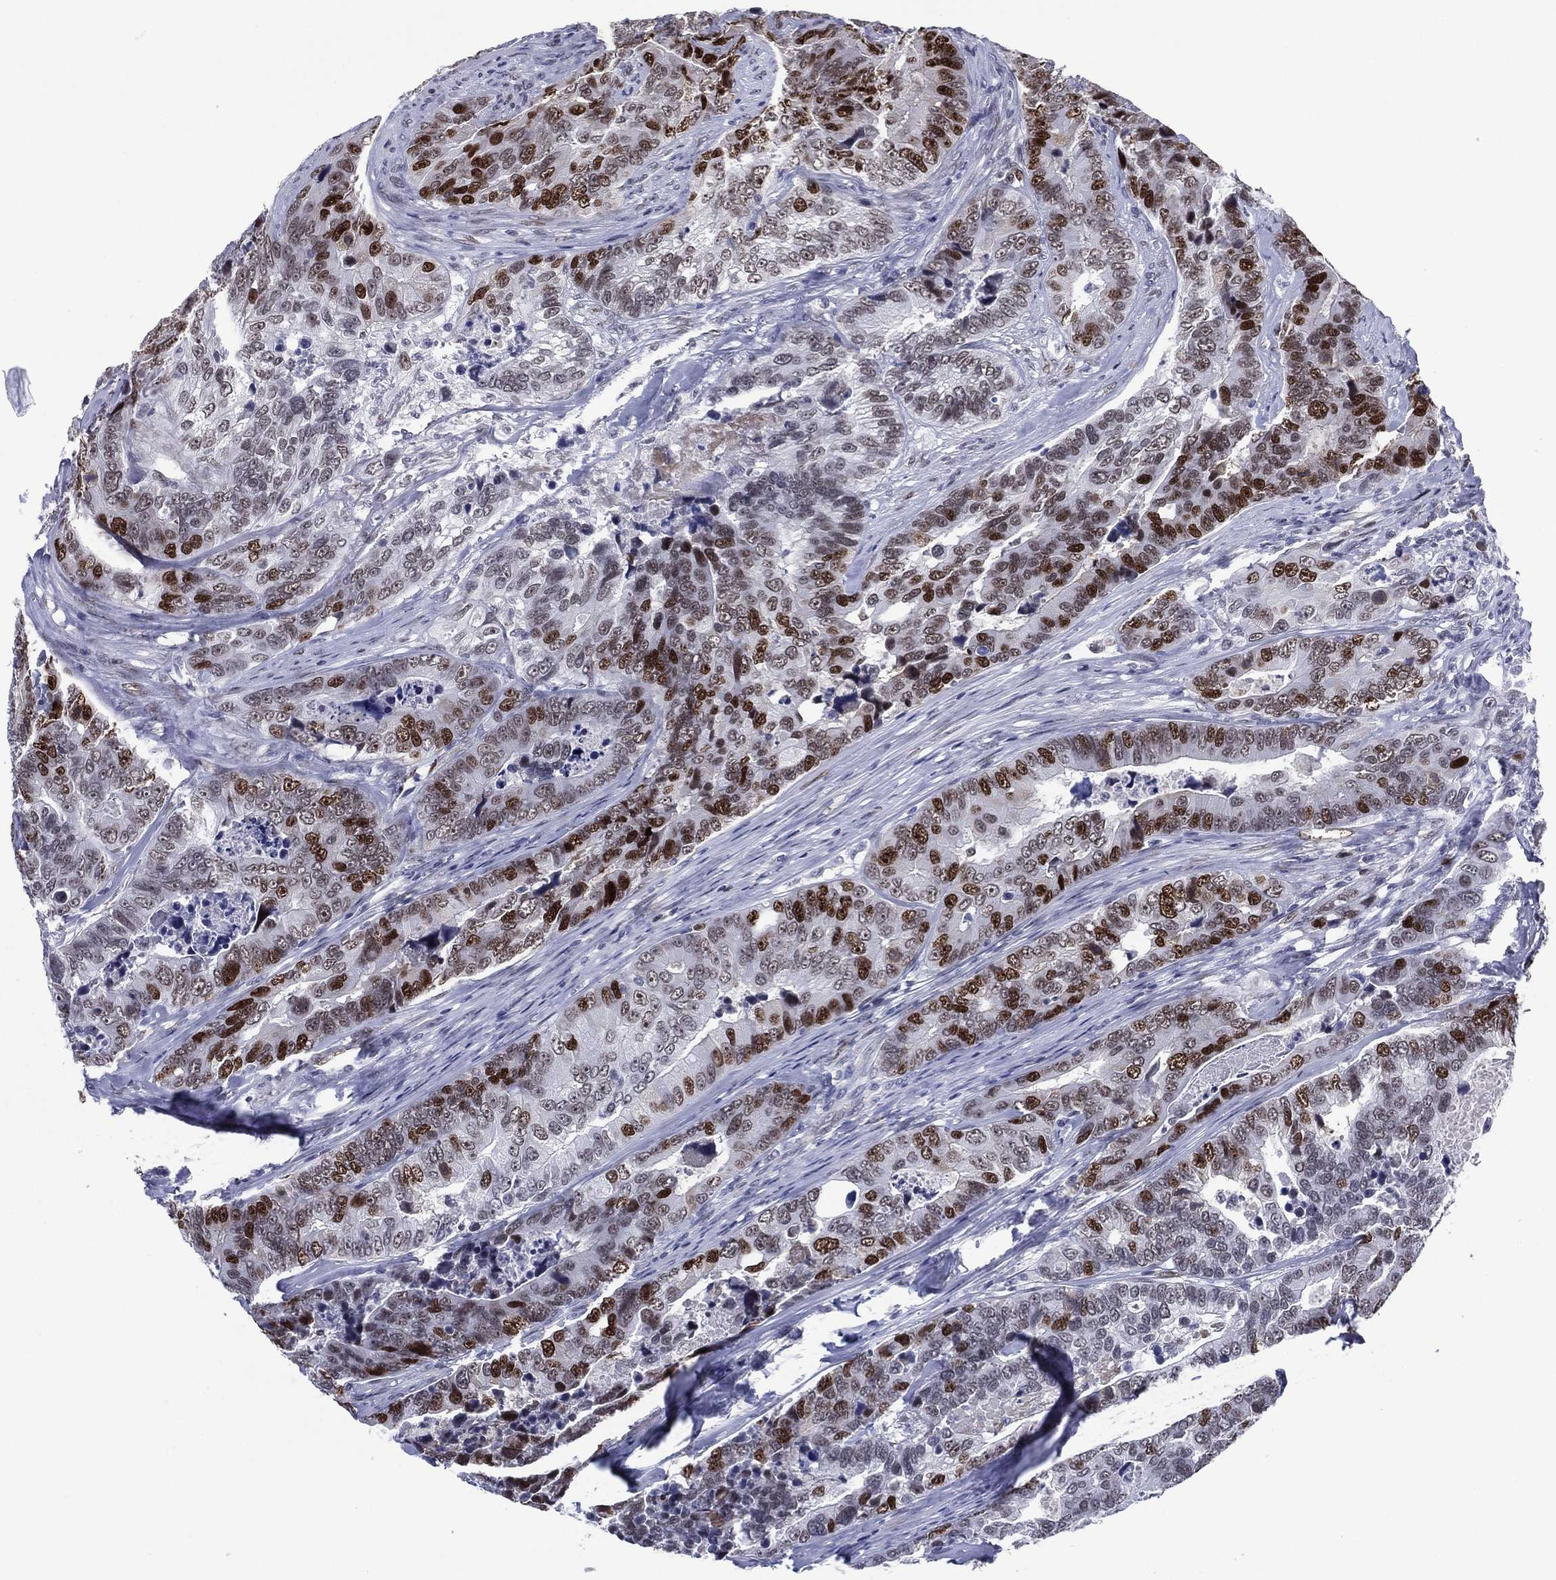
{"staining": {"intensity": "strong", "quantity": "25%-75%", "location": "nuclear"}, "tissue": "colorectal cancer", "cell_type": "Tumor cells", "image_type": "cancer", "snomed": [{"axis": "morphology", "description": "Adenocarcinoma, NOS"}, {"axis": "topography", "description": "Colon"}], "caption": "The immunohistochemical stain labels strong nuclear expression in tumor cells of adenocarcinoma (colorectal) tissue. Ihc stains the protein of interest in brown and the nuclei are stained blue.", "gene": "GATA6", "patient": {"sex": "female", "age": 72}}